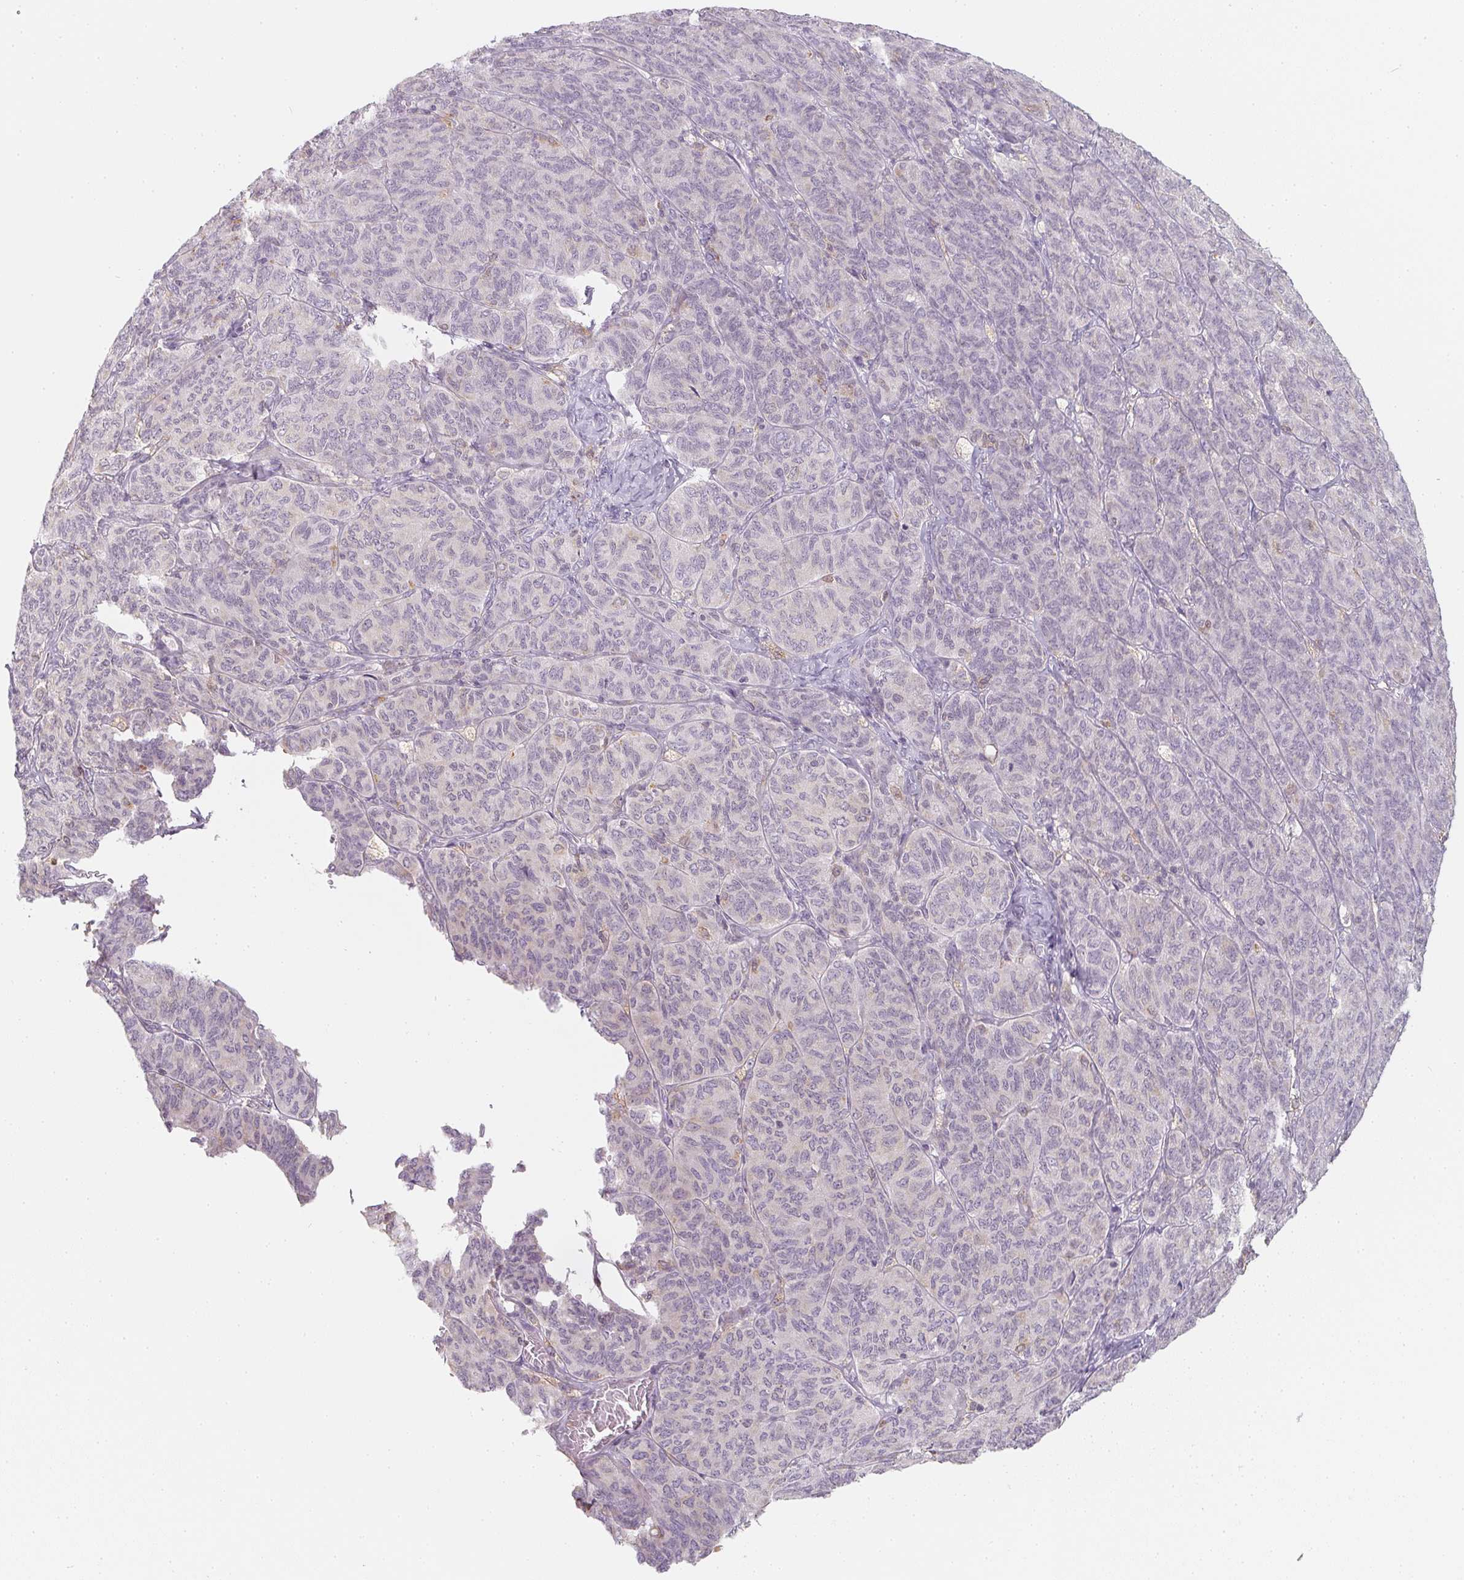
{"staining": {"intensity": "negative", "quantity": "none", "location": "none"}, "tissue": "ovarian cancer", "cell_type": "Tumor cells", "image_type": "cancer", "snomed": [{"axis": "morphology", "description": "Carcinoma, endometroid"}, {"axis": "topography", "description": "Ovary"}], "caption": "DAB (3,3'-diaminobenzidine) immunohistochemical staining of ovarian cancer (endometroid carcinoma) exhibits no significant staining in tumor cells.", "gene": "SOAT1", "patient": {"sex": "female", "age": 80}}